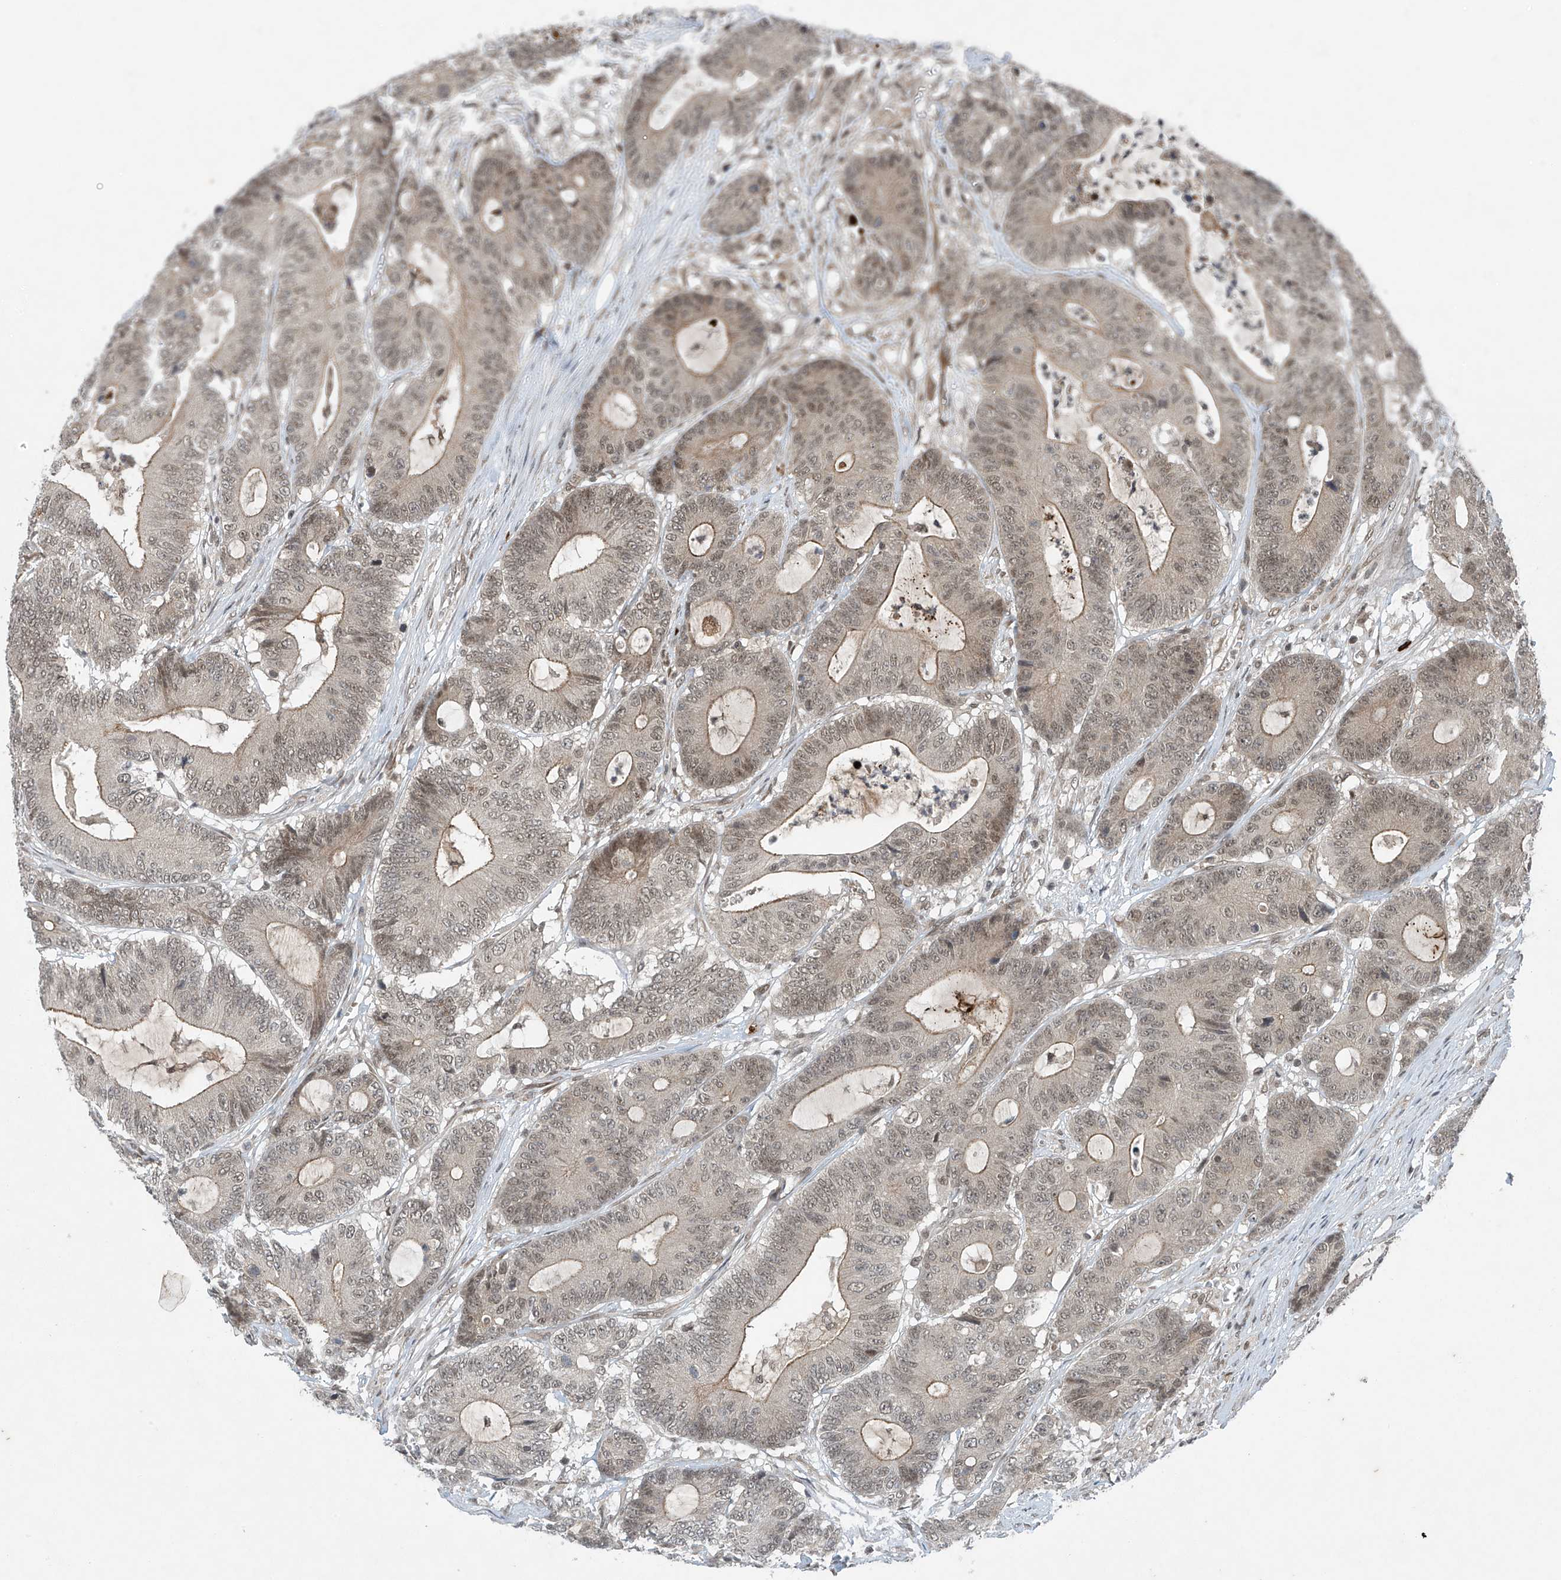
{"staining": {"intensity": "moderate", "quantity": "<25%", "location": "cytoplasmic/membranous,nuclear"}, "tissue": "colorectal cancer", "cell_type": "Tumor cells", "image_type": "cancer", "snomed": [{"axis": "morphology", "description": "Adenocarcinoma, NOS"}, {"axis": "topography", "description": "Colon"}], "caption": "Protein expression analysis of human adenocarcinoma (colorectal) reveals moderate cytoplasmic/membranous and nuclear staining in about <25% of tumor cells.", "gene": "TAF8", "patient": {"sex": "female", "age": 84}}